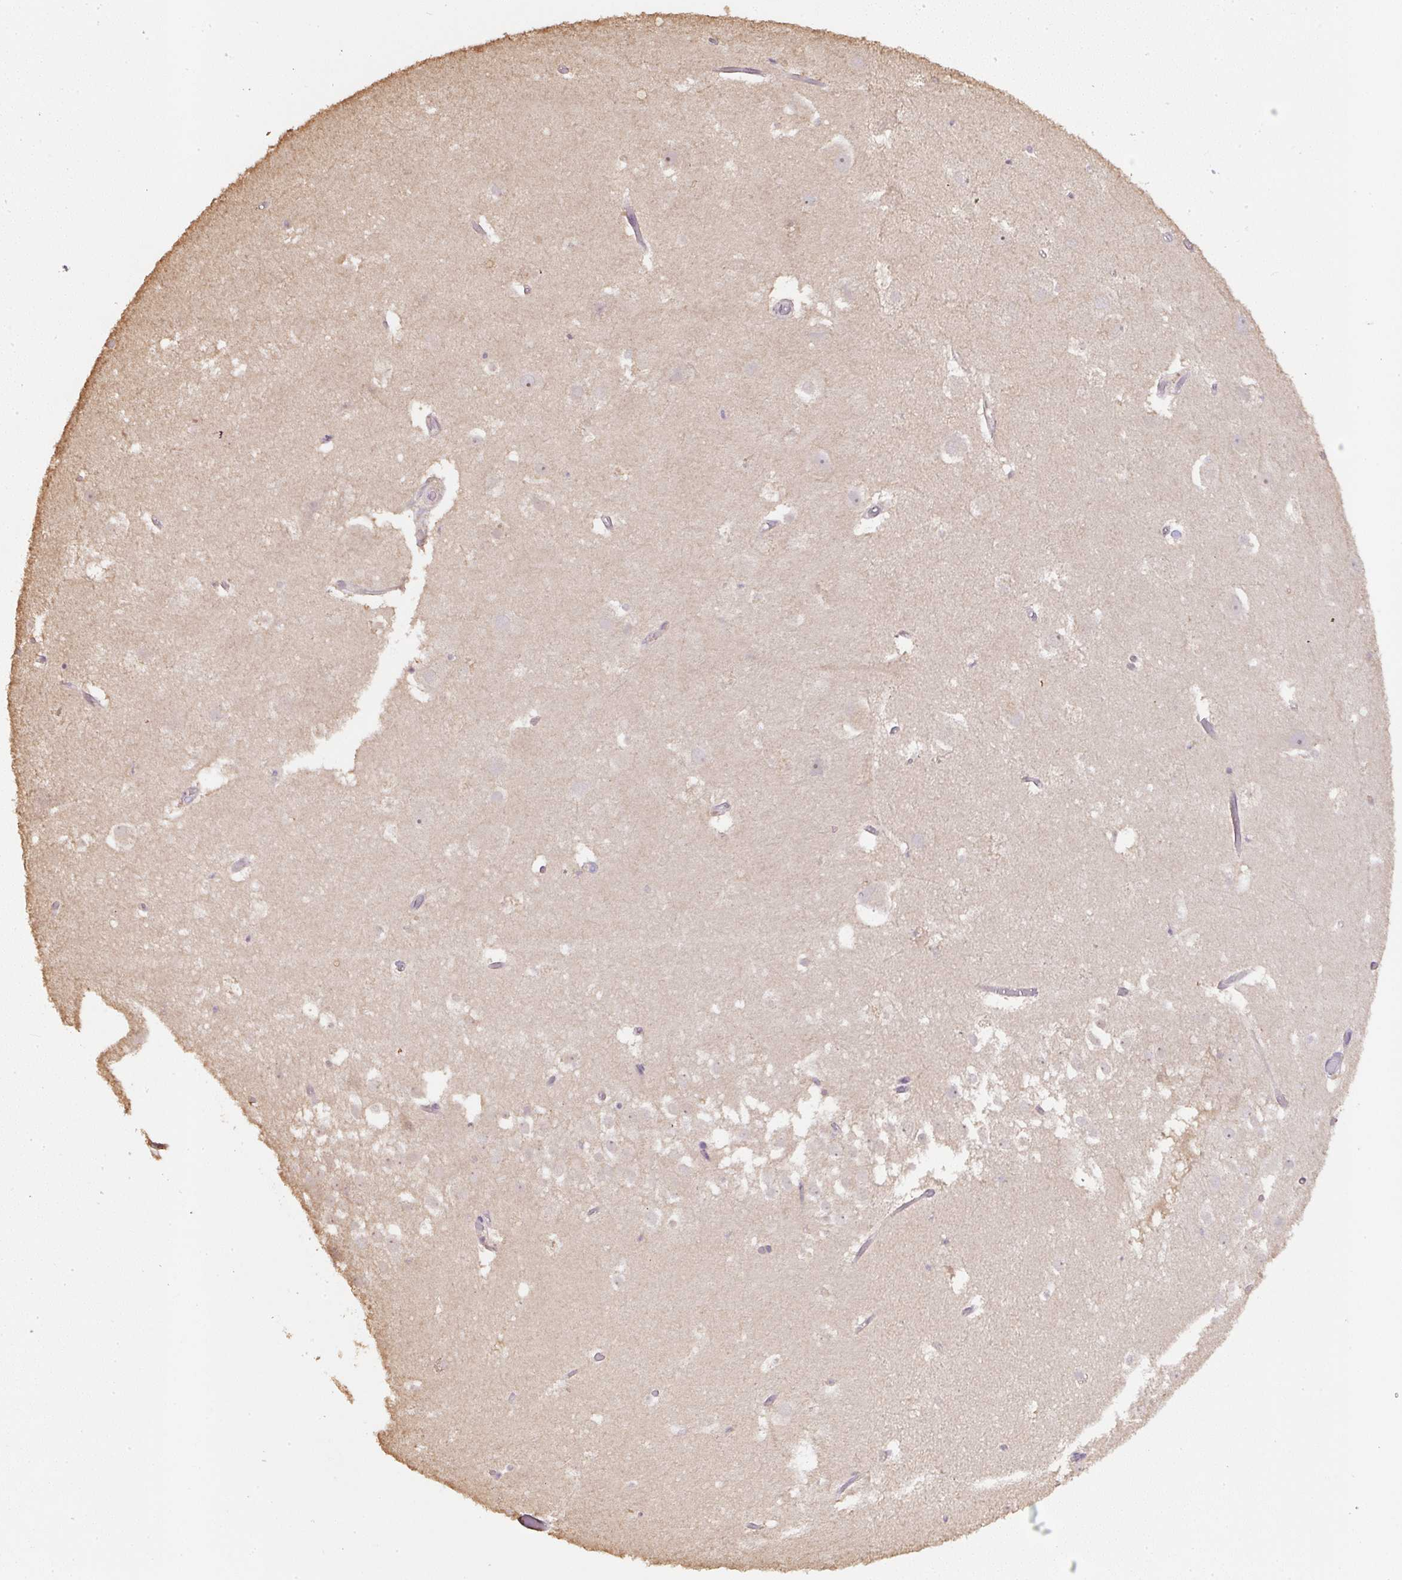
{"staining": {"intensity": "negative", "quantity": "none", "location": "none"}, "tissue": "hippocampus", "cell_type": "Glial cells", "image_type": "normal", "snomed": [{"axis": "morphology", "description": "Normal tissue, NOS"}, {"axis": "topography", "description": "Hippocampus"}], "caption": "IHC micrograph of unremarkable human hippocampus stained for a protein (brown), which reveals no positivity in glial cells. (DAB IHC visualized using brightfield microscopy, high magnification).", "gene": "TMEM170B", "patient": {"sex": "female", "age": 52}}